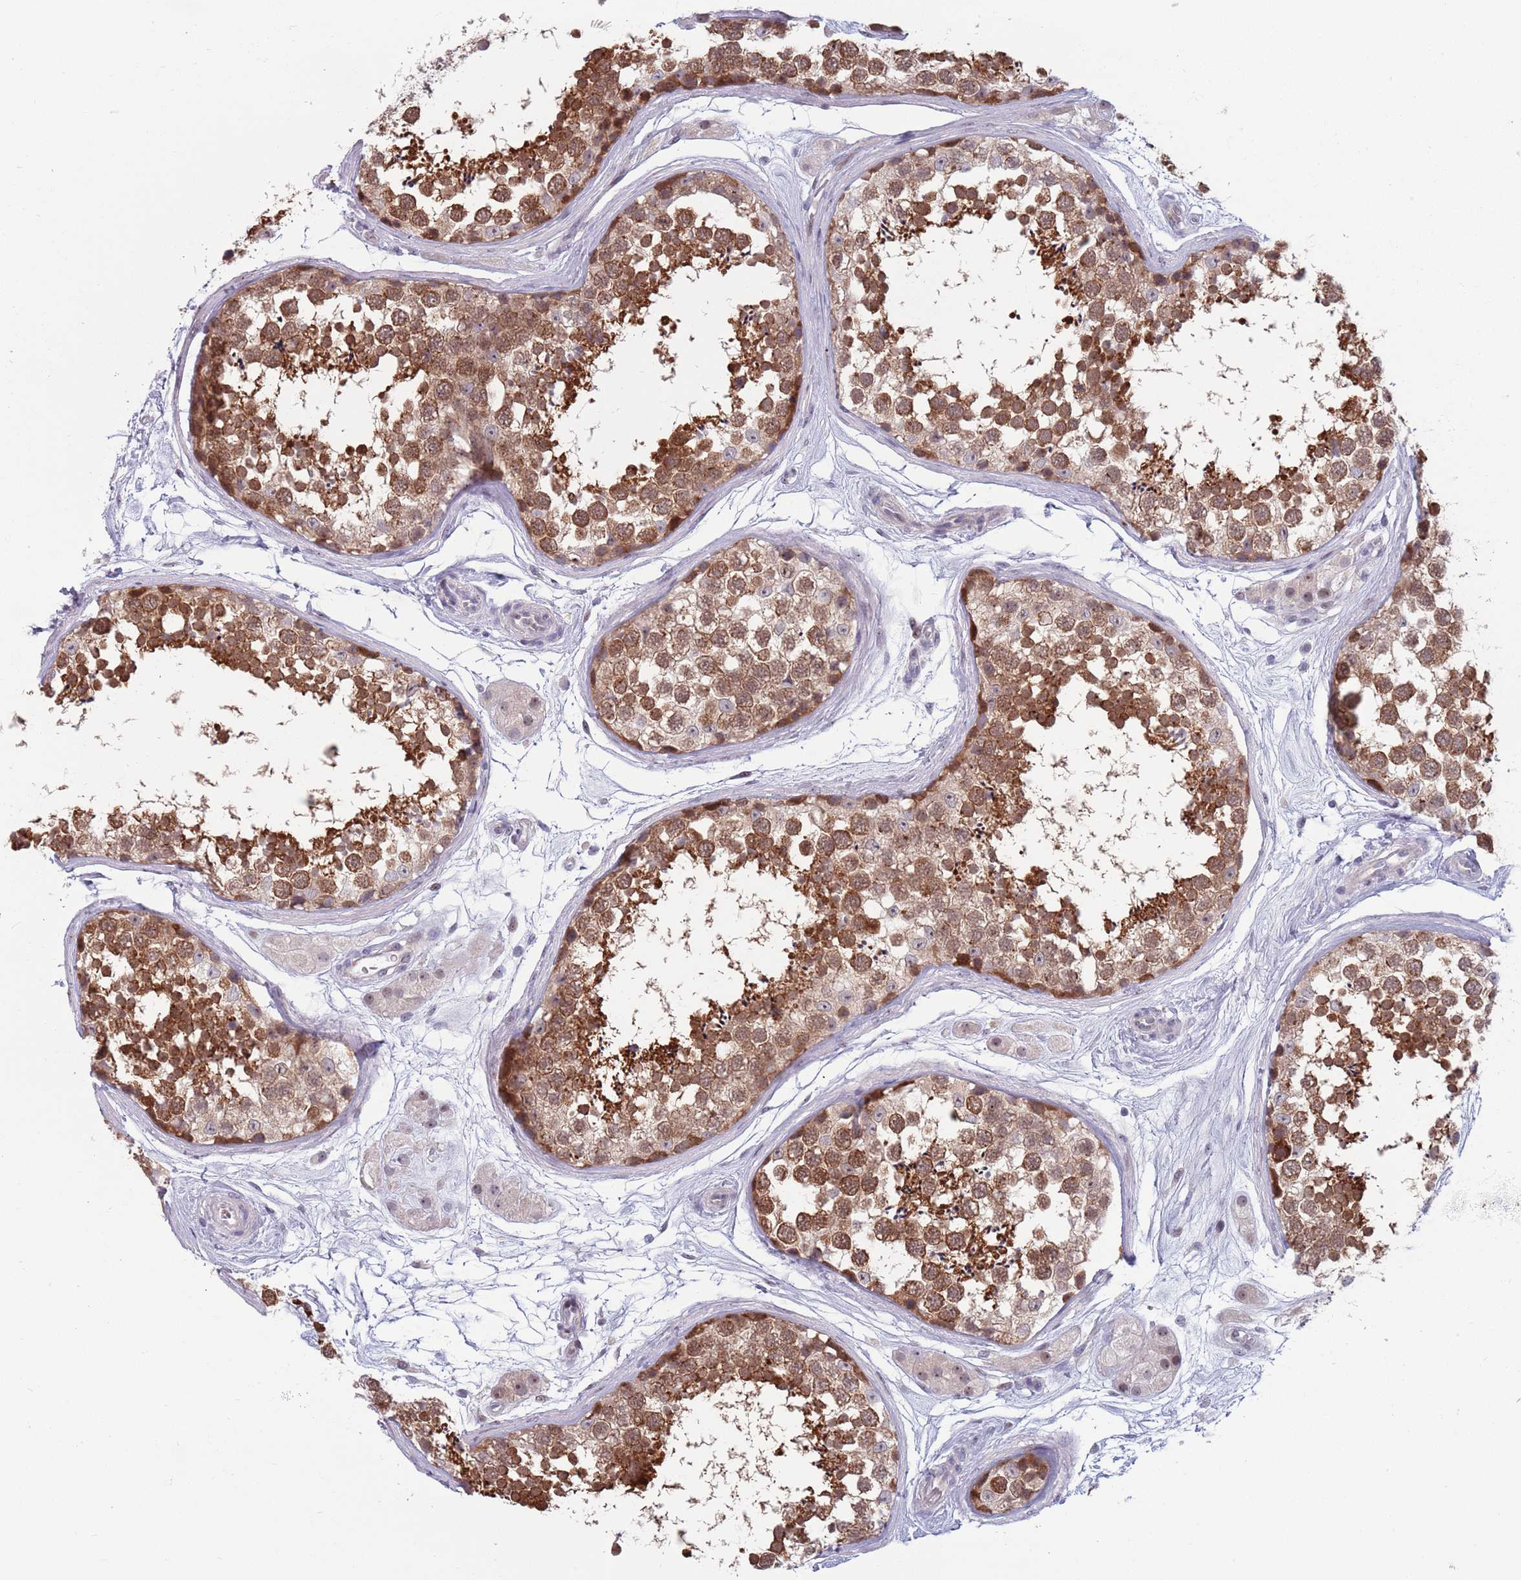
{"staining": {"intensity": "strong", "quantity": ">75%", "location": "cytoplasmic/membranous"}, "tissue": "testis", "cell_type": "Cells in seminiferous ducts", "image_type": "normal", "snomed": [{"axis": "morphology", "description": "Normal tissue, NOS"}, {"axis": "topography", "description": "Testis"}], "caption": "A histopathology image showing strong cytoplasmic/membranous expression in about >75% of cells in seminiferous ducts in benign testis, as visualized by brown immunohistochemical staining.", "gene": "CLNS1A", "patient": {"sex": "male", "age": 56}}